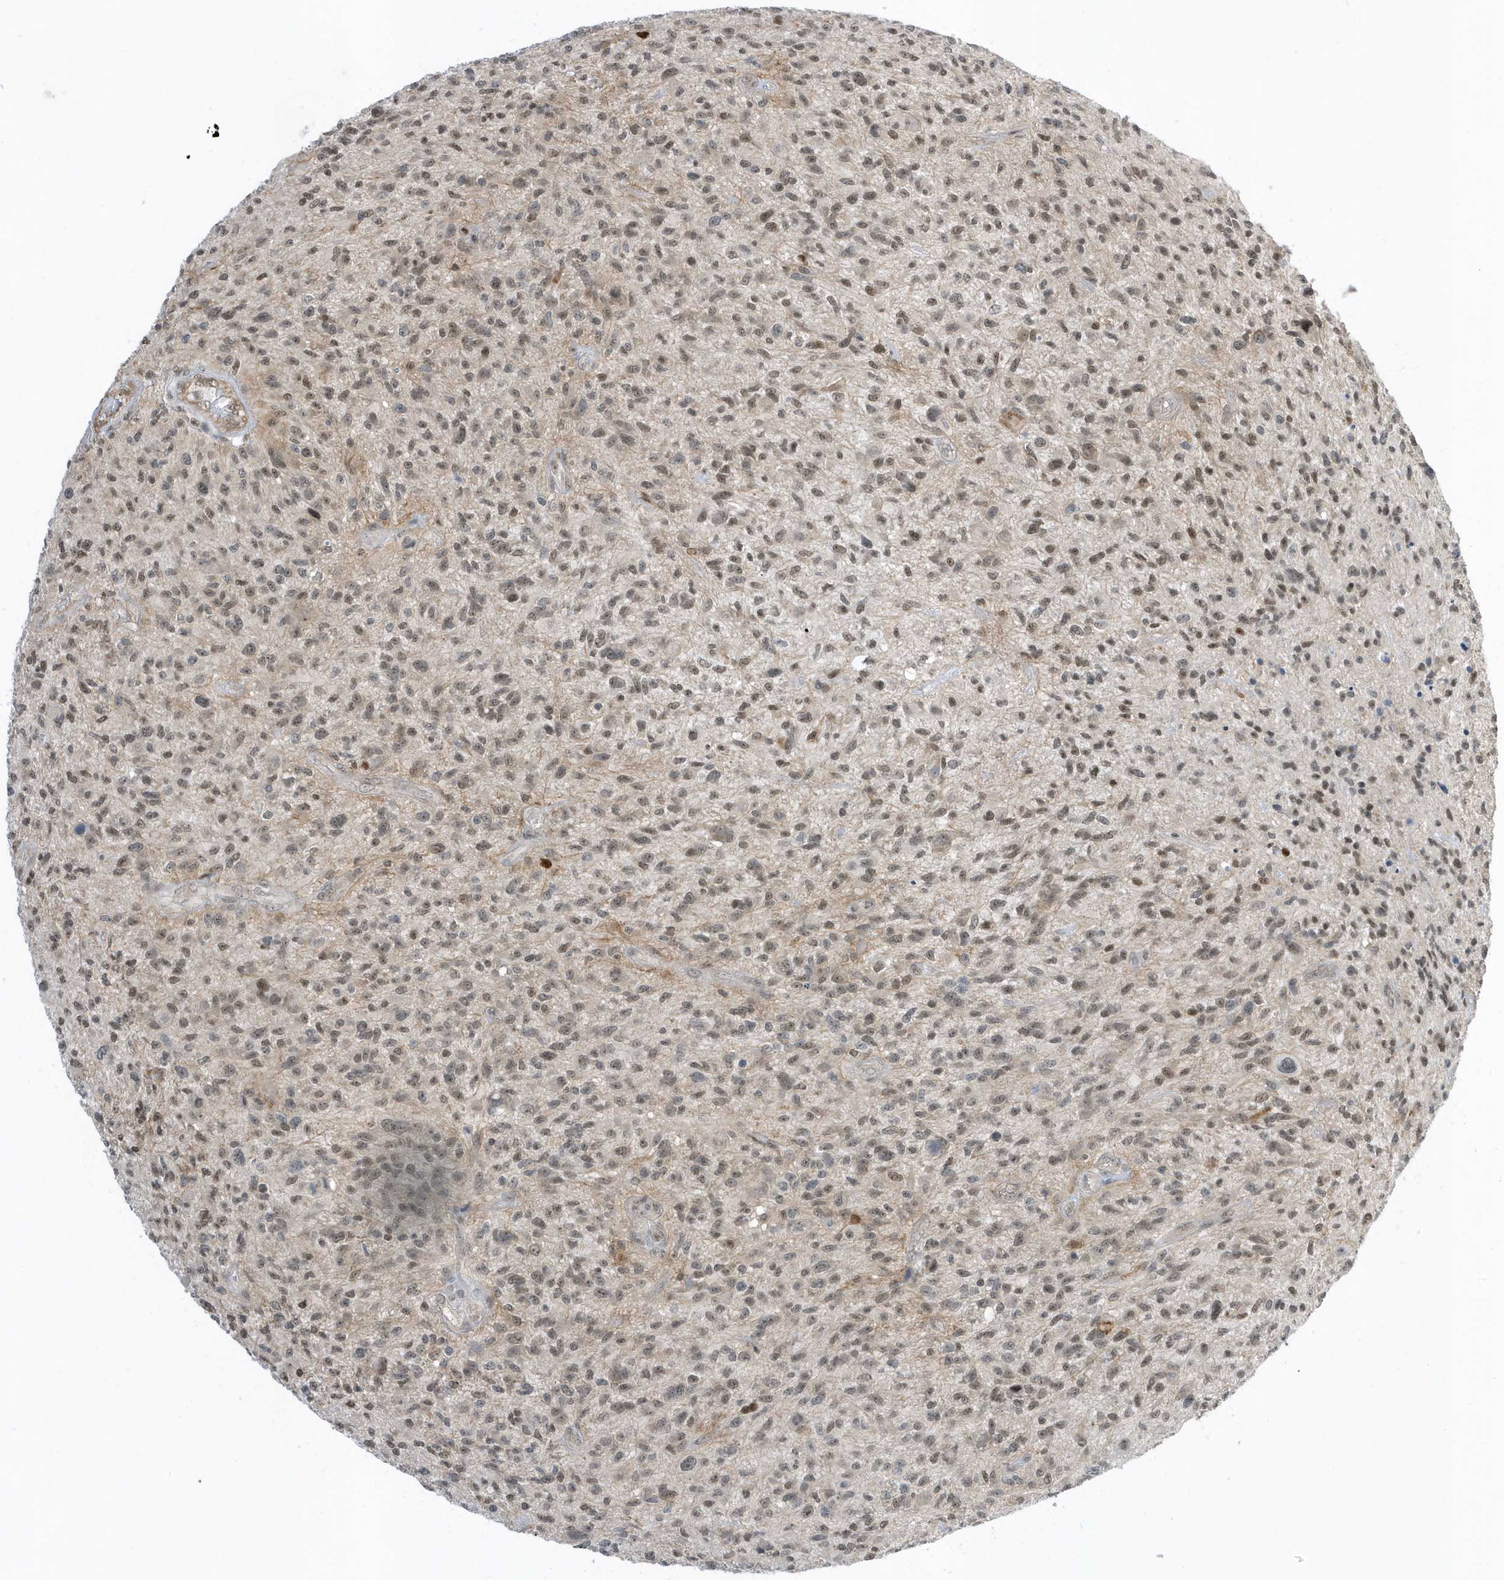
{"staining": {"intensity": "moderate", "quantity": ">75%", "location": "nuclear"}, "tissue": "glioma", "cell_type": "Tumor cells", "image_type": "cancer", "snomed": [{"axis": "morphology", "description": "Glioma, malignant, High grade"}, {"axis": "topography", "description": "Brain"}], "caption": "Protein analysis of glioma tissue displays moderate nuclear positivity in about >75% of tumor cells.", "gene": "ZNF740", "patient": {"sex": "male", "age": 47}}